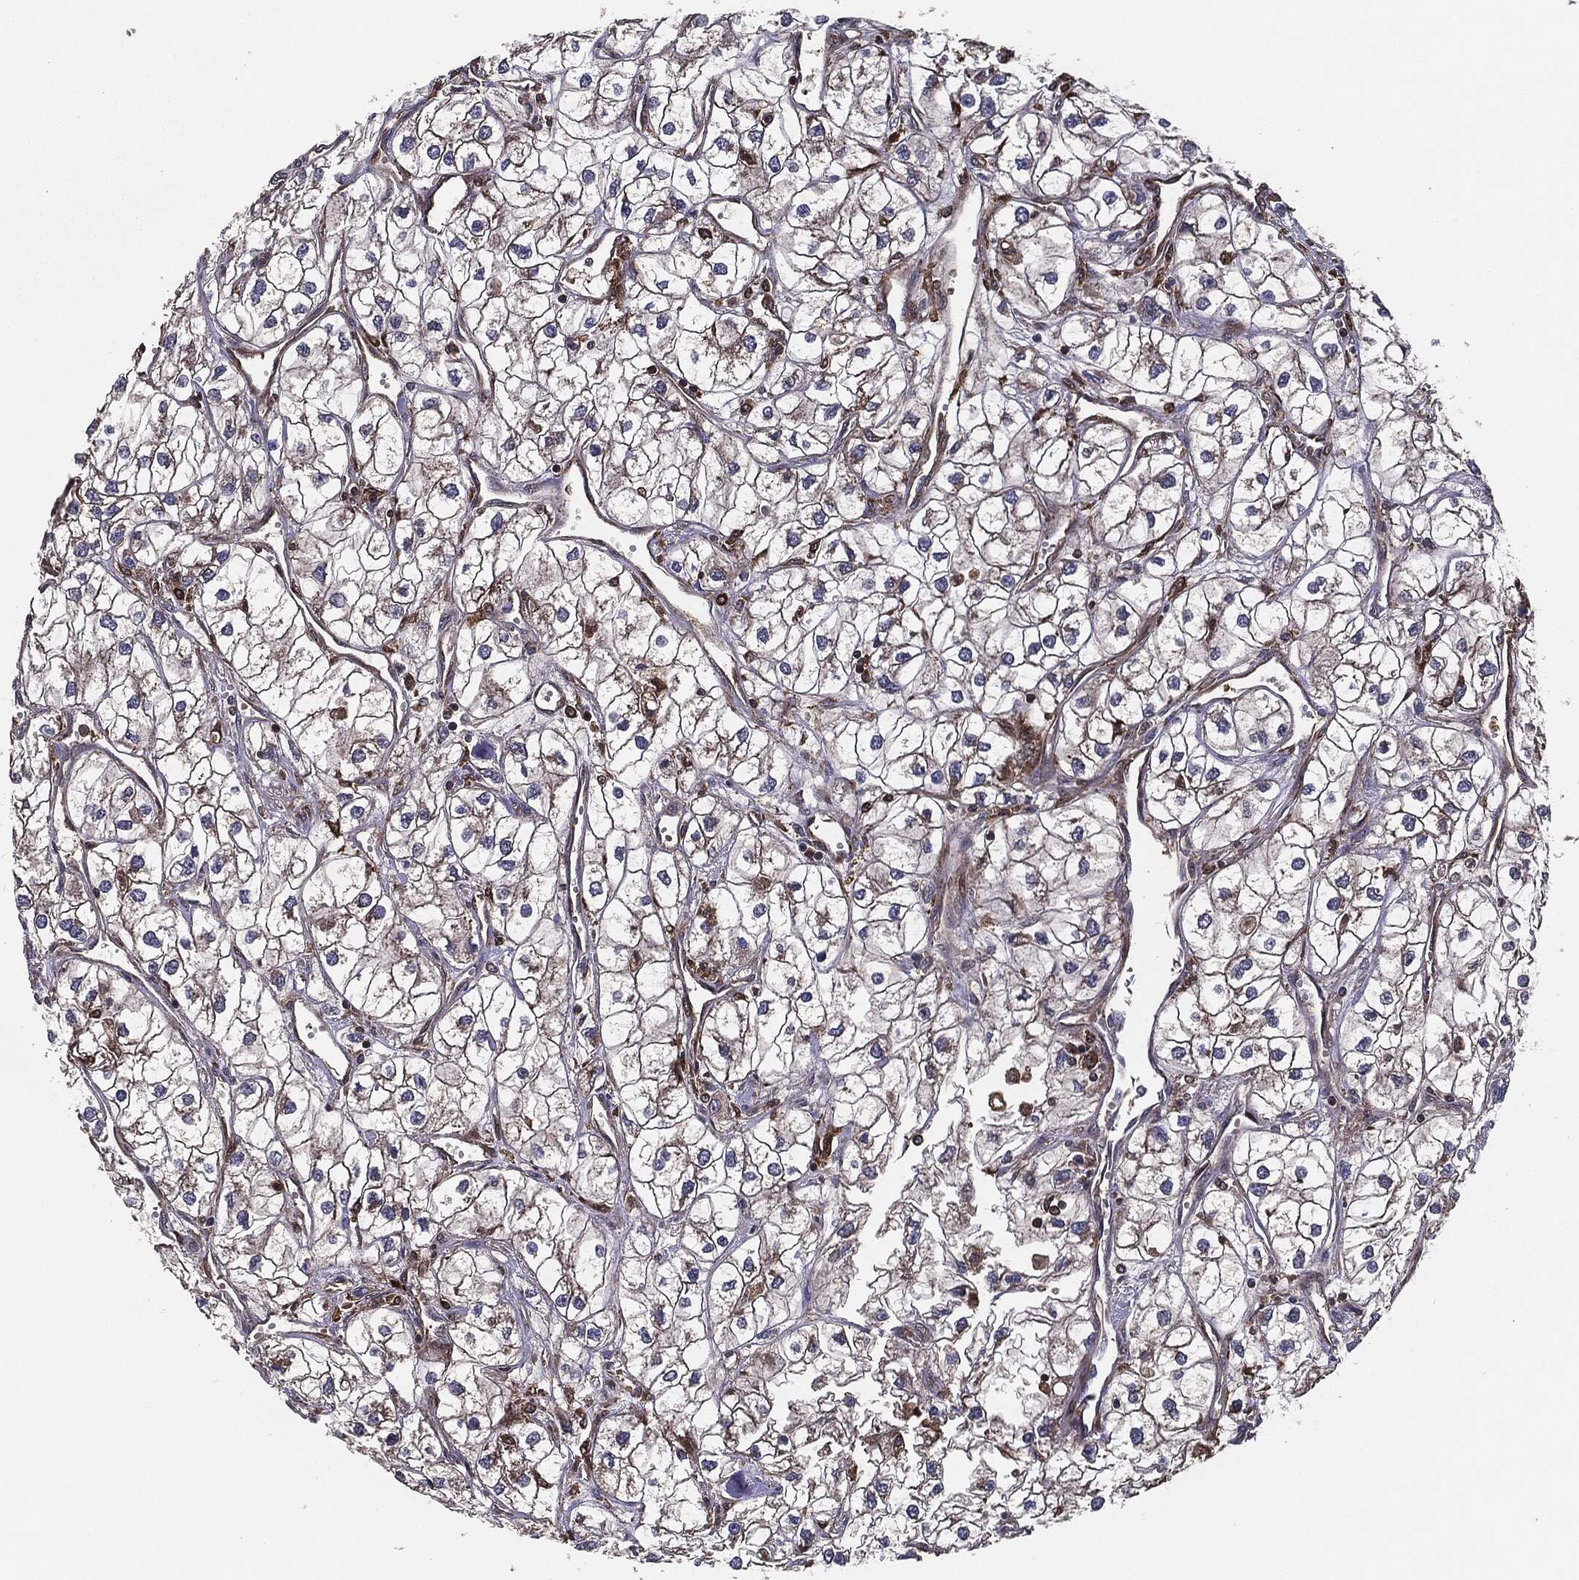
{"staining": {"intensity": "negative", "quantity": "none", "location": "none"}, "tissue": "renal cancer", "cell_type": "Tumor cells", "image_type": "cancer", "snomed": [{"axis": "morphology", "description": "Adenocarcinoma, NOS"}, {"axis": "topography", "description": "Kidney"}], "caption": "High magnification brightfield microscopy of renal cancer stained with DAB (brown) and counterstained with hematoxylin (blue): tumor cells show no significant positivity. (Brightfield microscopy of DAB IHC at high magnification).", "gene": "RAP1GDS1", "patient": {"sex": "male", "age": 59}}